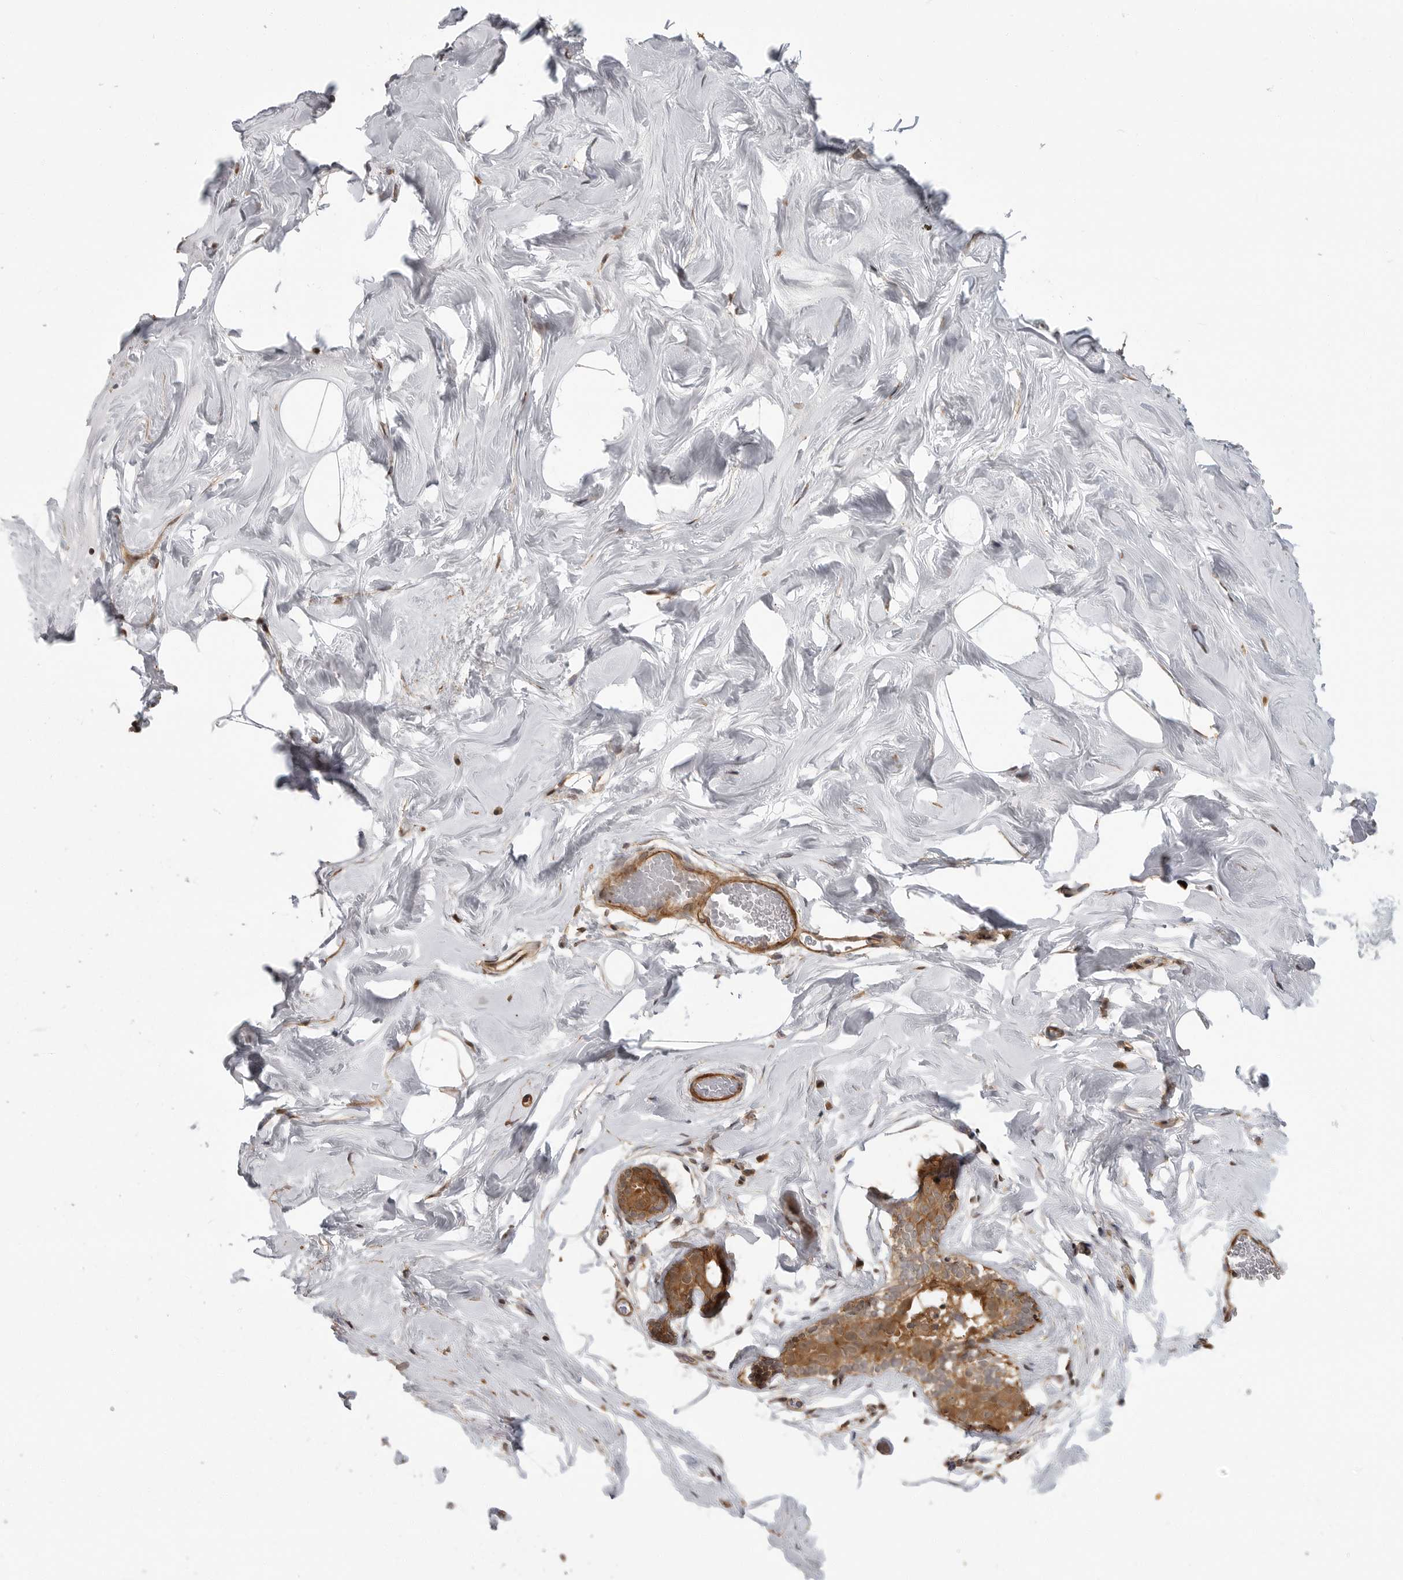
{"staining": {"intensity": "negative", "quantity": "none", "location": "none"}, "tissue": "adipose tissue", "cell_type": "Adipocytes", "image_type": "normal", "snomed": [{"axis": "morphology", "description": "Normal tissue, NOS"}, {"axis": "morphology", "description": "Fibrosis, NOS"}, {"axis": "topography", "description": "Breast"}, {"axis": "topography", "description": "Adipose tissue"}], "caption": "This is a histopathology image of immunohistochemistry (IHC) staining of benign adipose tissue, which shows no positivity in adipocytes.", "gene": "ERN1", "patient": {"sex": "female", "age": 39}}